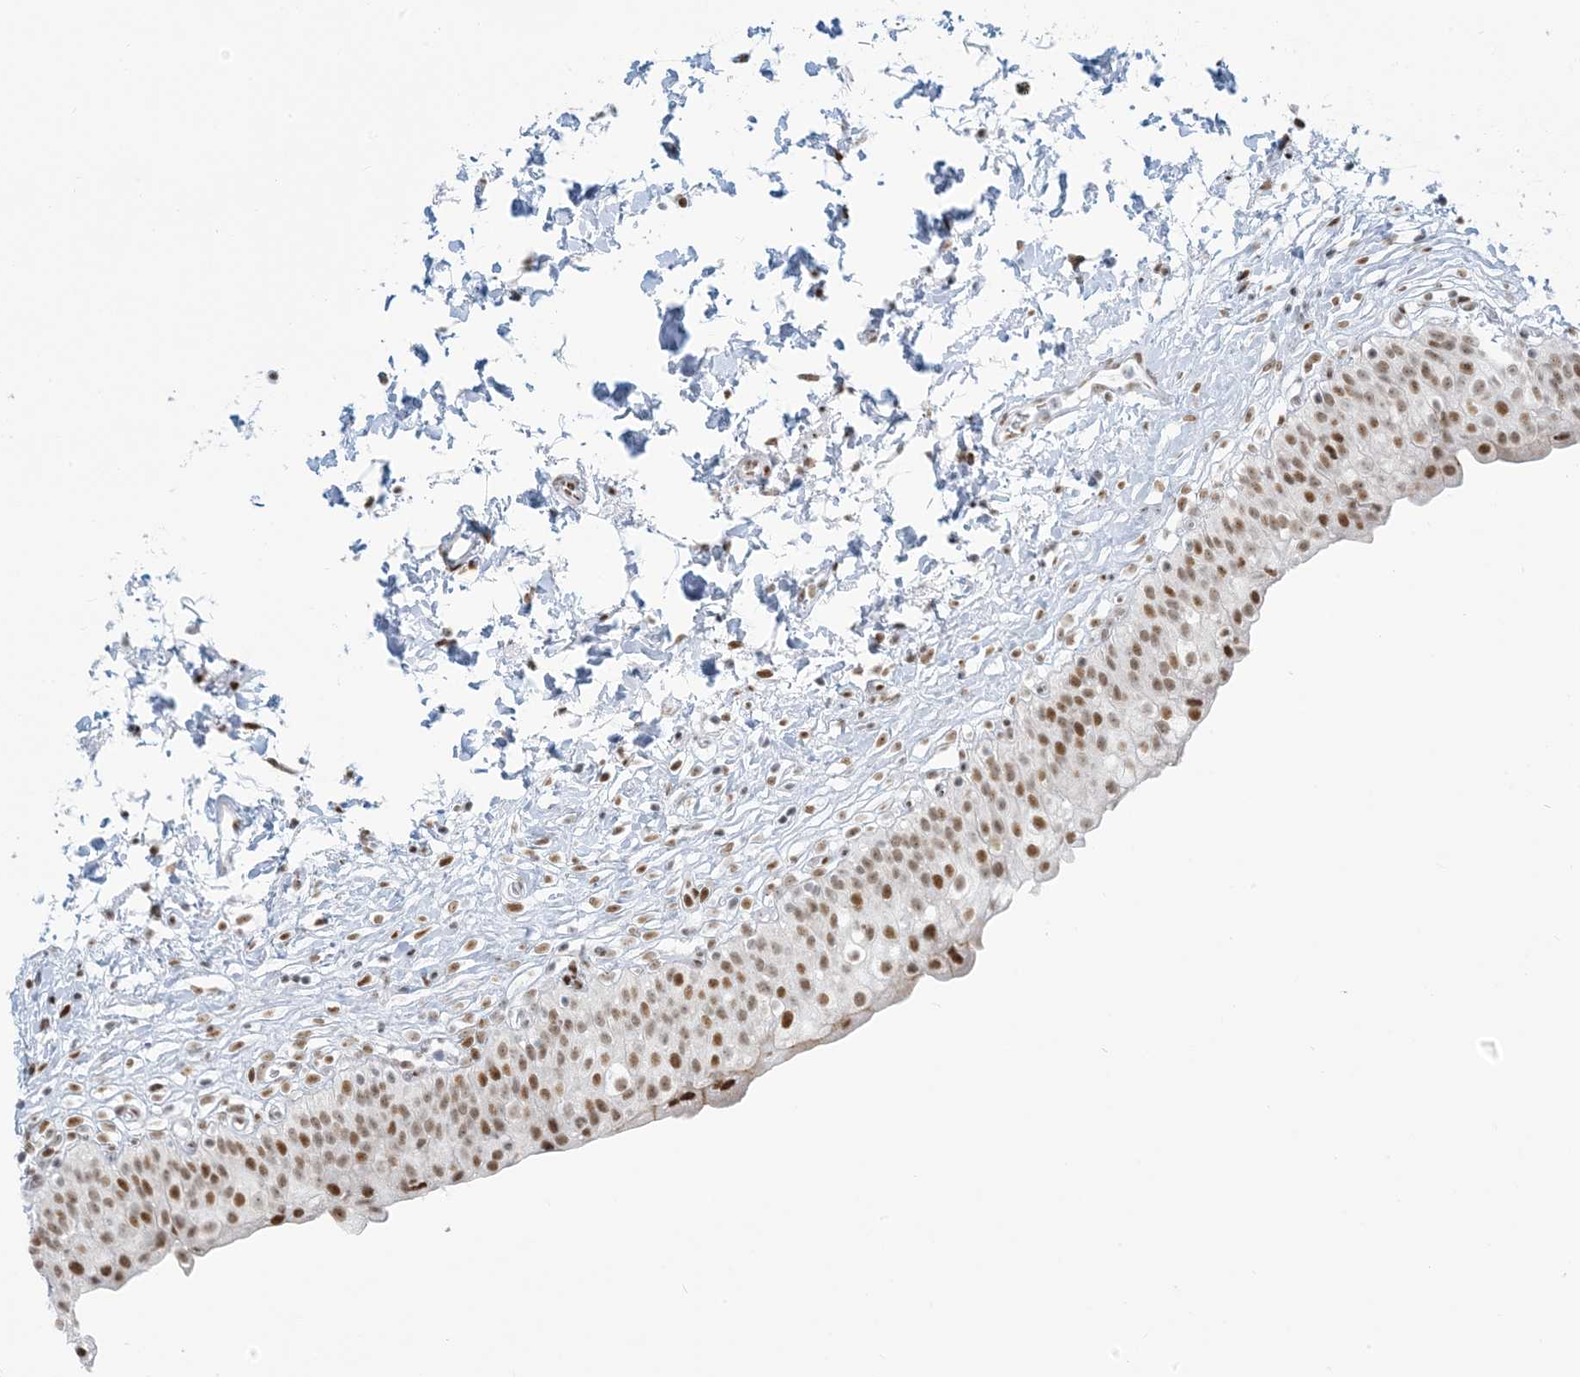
{"staining": {"intensity": "moderate", "quantity": ">75%", "location": "nuclear"}, "tissue": "urinary bladder", "cell_type": "Urothelial cells", "image_type": "normal", "snomed": [{"axis": "morphology", "description": "Normal tissue, NOS"}, {"axis": "topography", "description": "Urinary bladder"}], "caption": "Immunohistochemistry (IHC) (DAB (3,3'-diaminobenzidine)) staining of unremarkable human urinary bladder shows moderate nuclear protein expression in approximately >75% of urothelial cells.", "gene": "STAG1", "patient": {"sex": "male", "age": 55}}